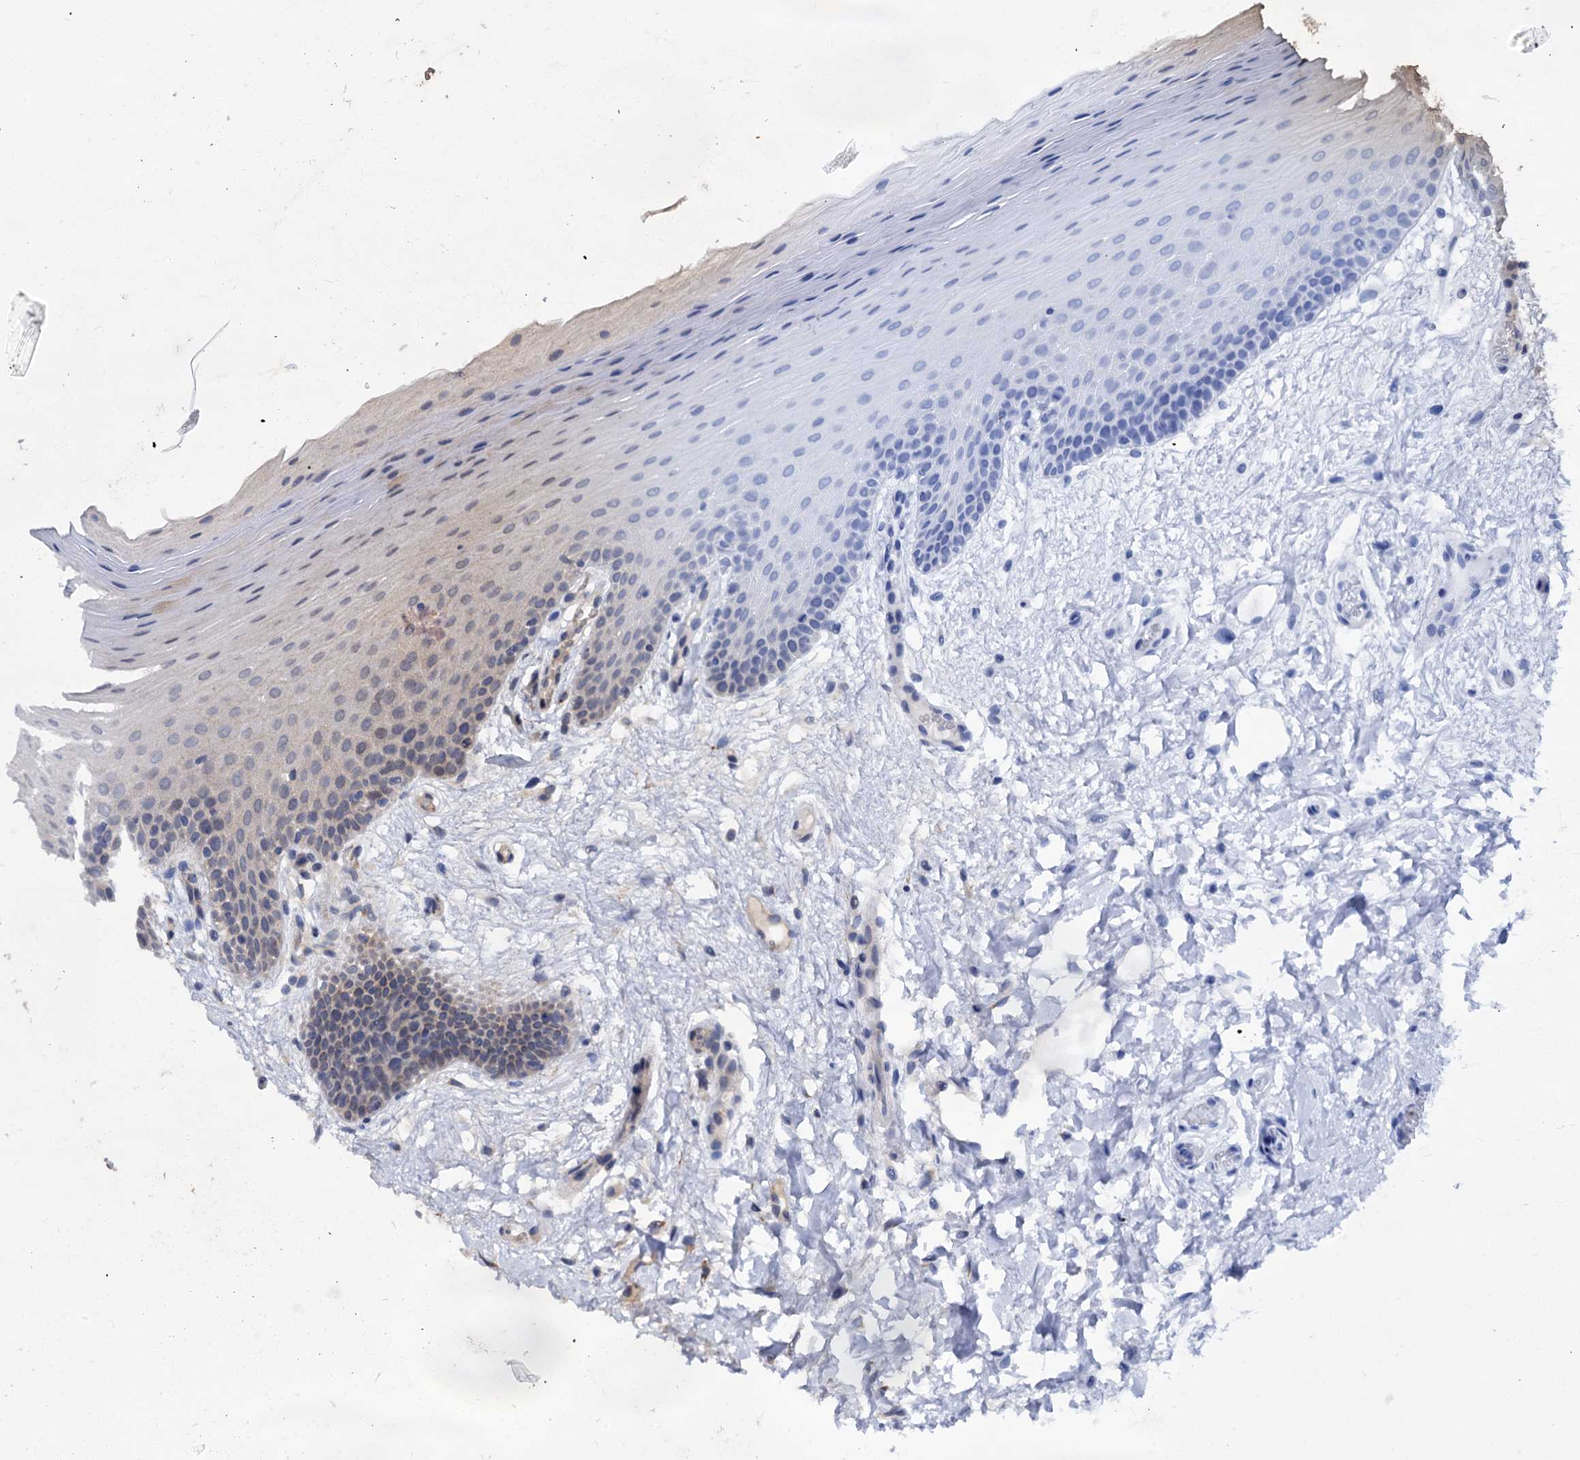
{"staining": {"intensity": "weak", "quantity": "<25%", "location": "nuclear"}, "tissue": "oral mucosa", "cell_type": "Squamous epithelial cells", "image_type": "normal", "snomed": [{"axis": "morphology", "description": "Normal tissue, NOS"}, {"axis": "topography", "description": "Oral tissue"}, {"axis": "topography", "description": "Tounge, NOS"}], "caption": "This is a micrograph of immunohistochemistry (IHC) staining of normal oral mucosa, which shows no staining in squamous epithelial cells. (Brightfield microscopy of DAB IHC at high magnification).", "gene": "SMAGP", "patient": {"sex": "male", "age": 47}}